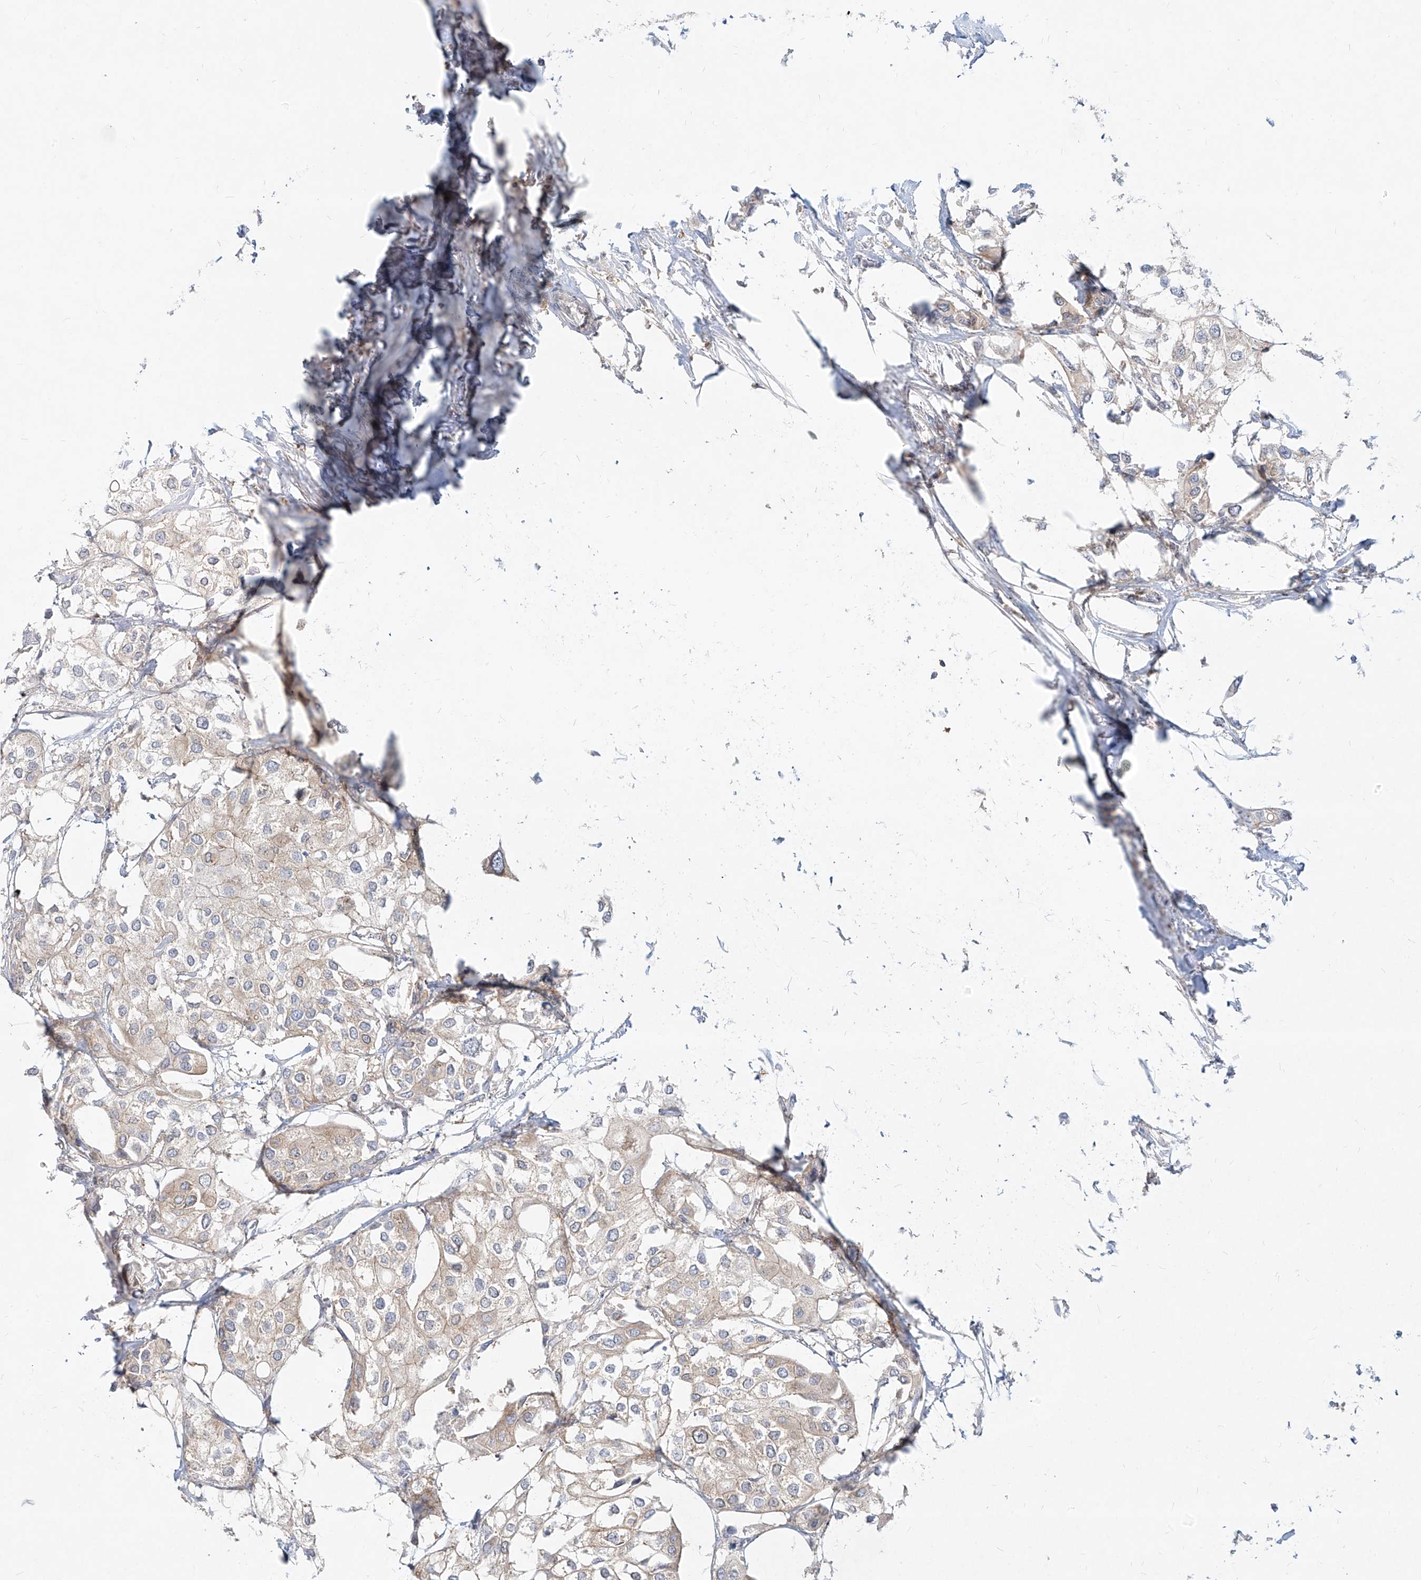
{"staining": {"intensity": "weak", "quantity": "25%-75%", "location": "cytoplasmic/membranous"}, "tissue": "urothelial cancer", "cell_type": "Tumor cells", "image_type": "cancer", "snomed": [{"axis": "morphology", "description": "Urothelial carcinoma, High grade"}, {"axis": "topography", "description": "Urinary bladder"}], "caption": "A photomicrograph of human urothelial cancer stained for a protein shows weak cytoplasmic/membranous brown staining in tumor cells.", "gene": "SLC2A12", "patient": {"sex": "male", "age": 64}}